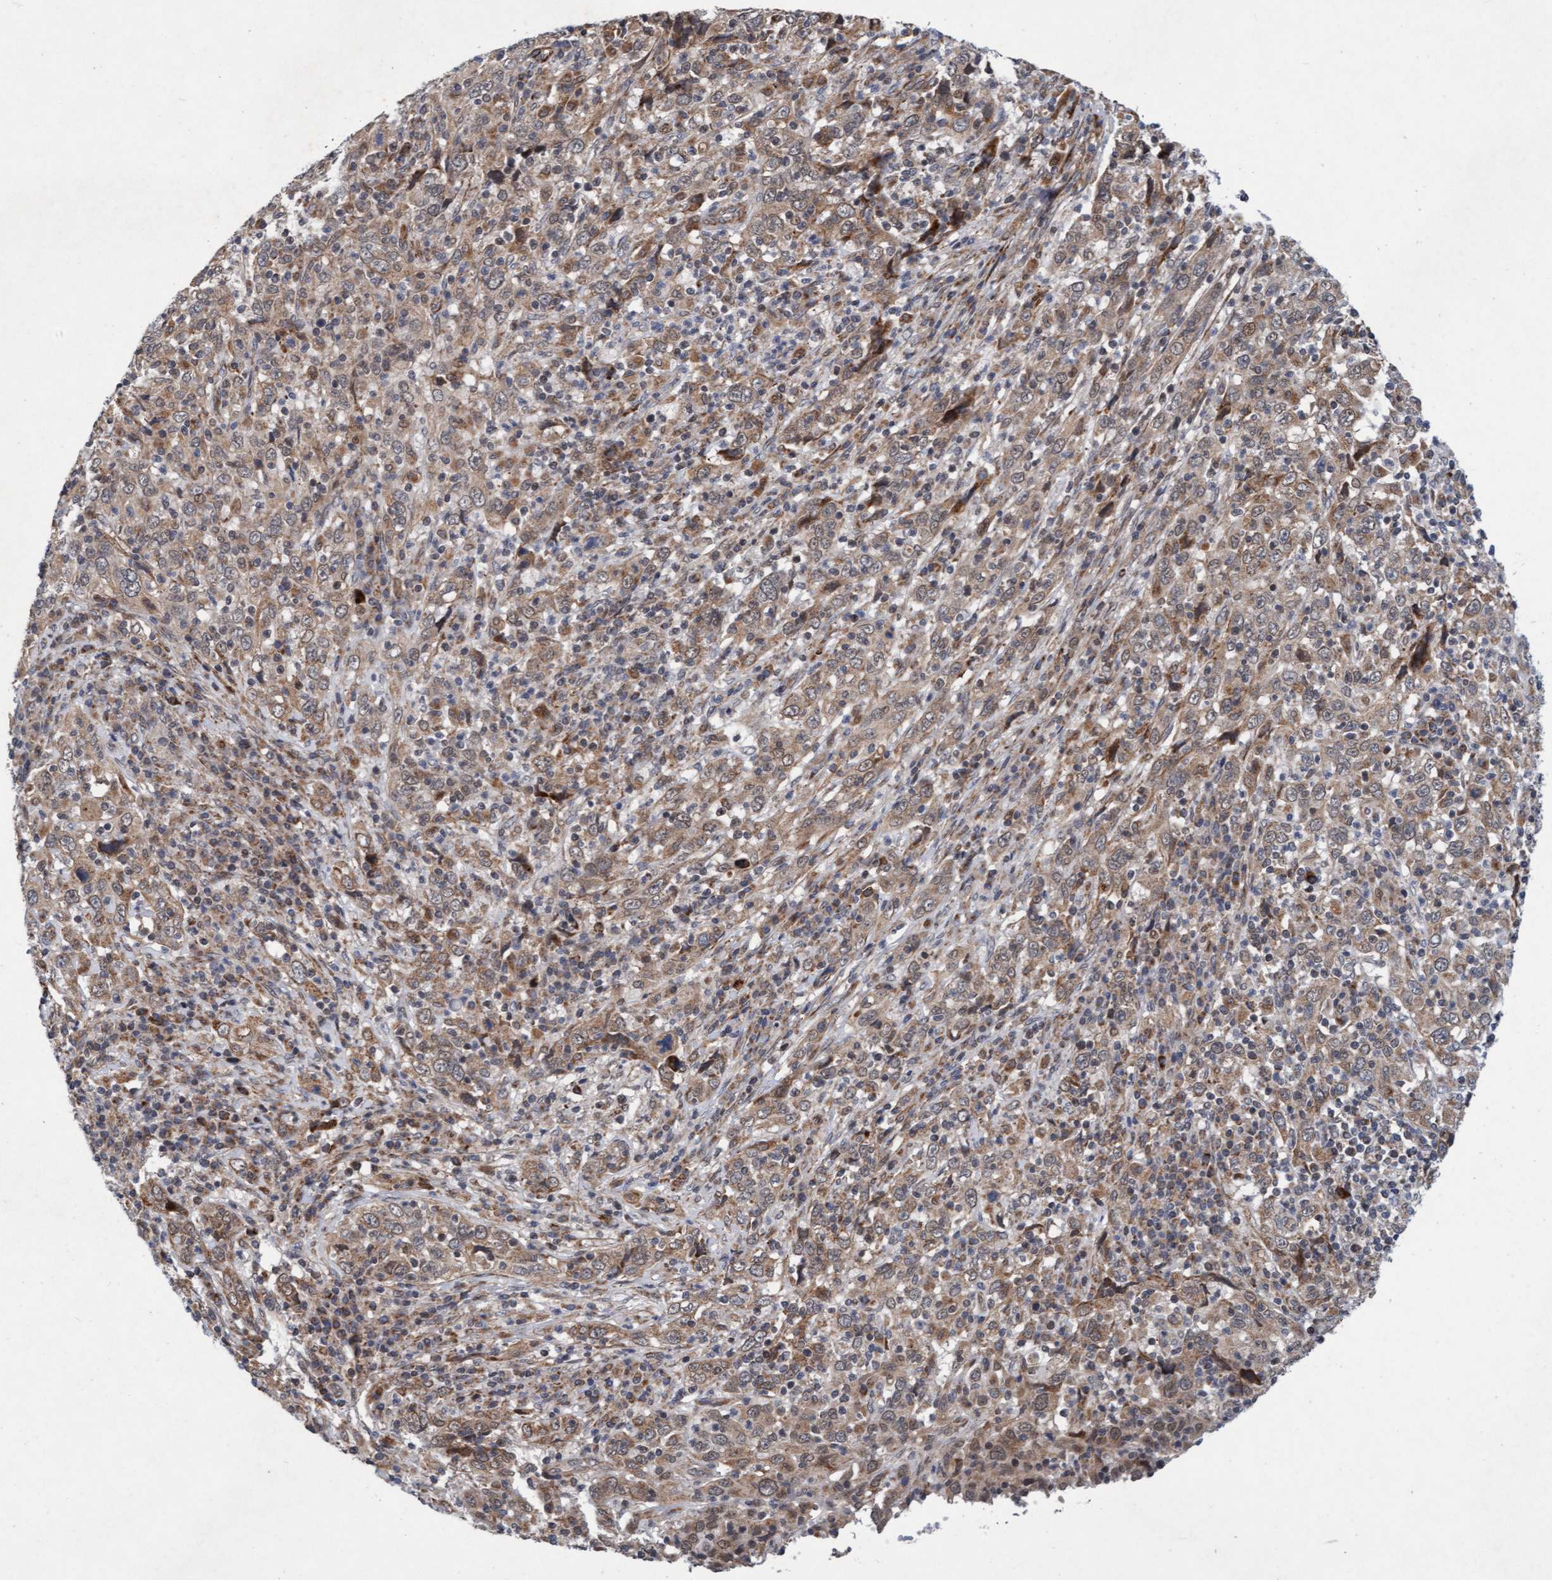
{"staining": {"intensity": "weak", "quantity": ">75%", "location": "cytoplasmic/membranous"}, "tissue": "cervical cancer", "cell_type": "Tumor cells", "image_type": "cancer", "snomed": [{"axis": "morphology", "description": "Squamous cell carcinoma, NOS"}, {"axis": "topography", "description": "Cervix"}], "caption": "Cervical cancer (squamous cell carcinoma) tissue displays weak cytoplasmic/membranous positivity in about >75% of tumor cells, visualized by immunohistochemistry.", "gene": "TMEM70", "patient": {"sex": "female", "age": 46}}